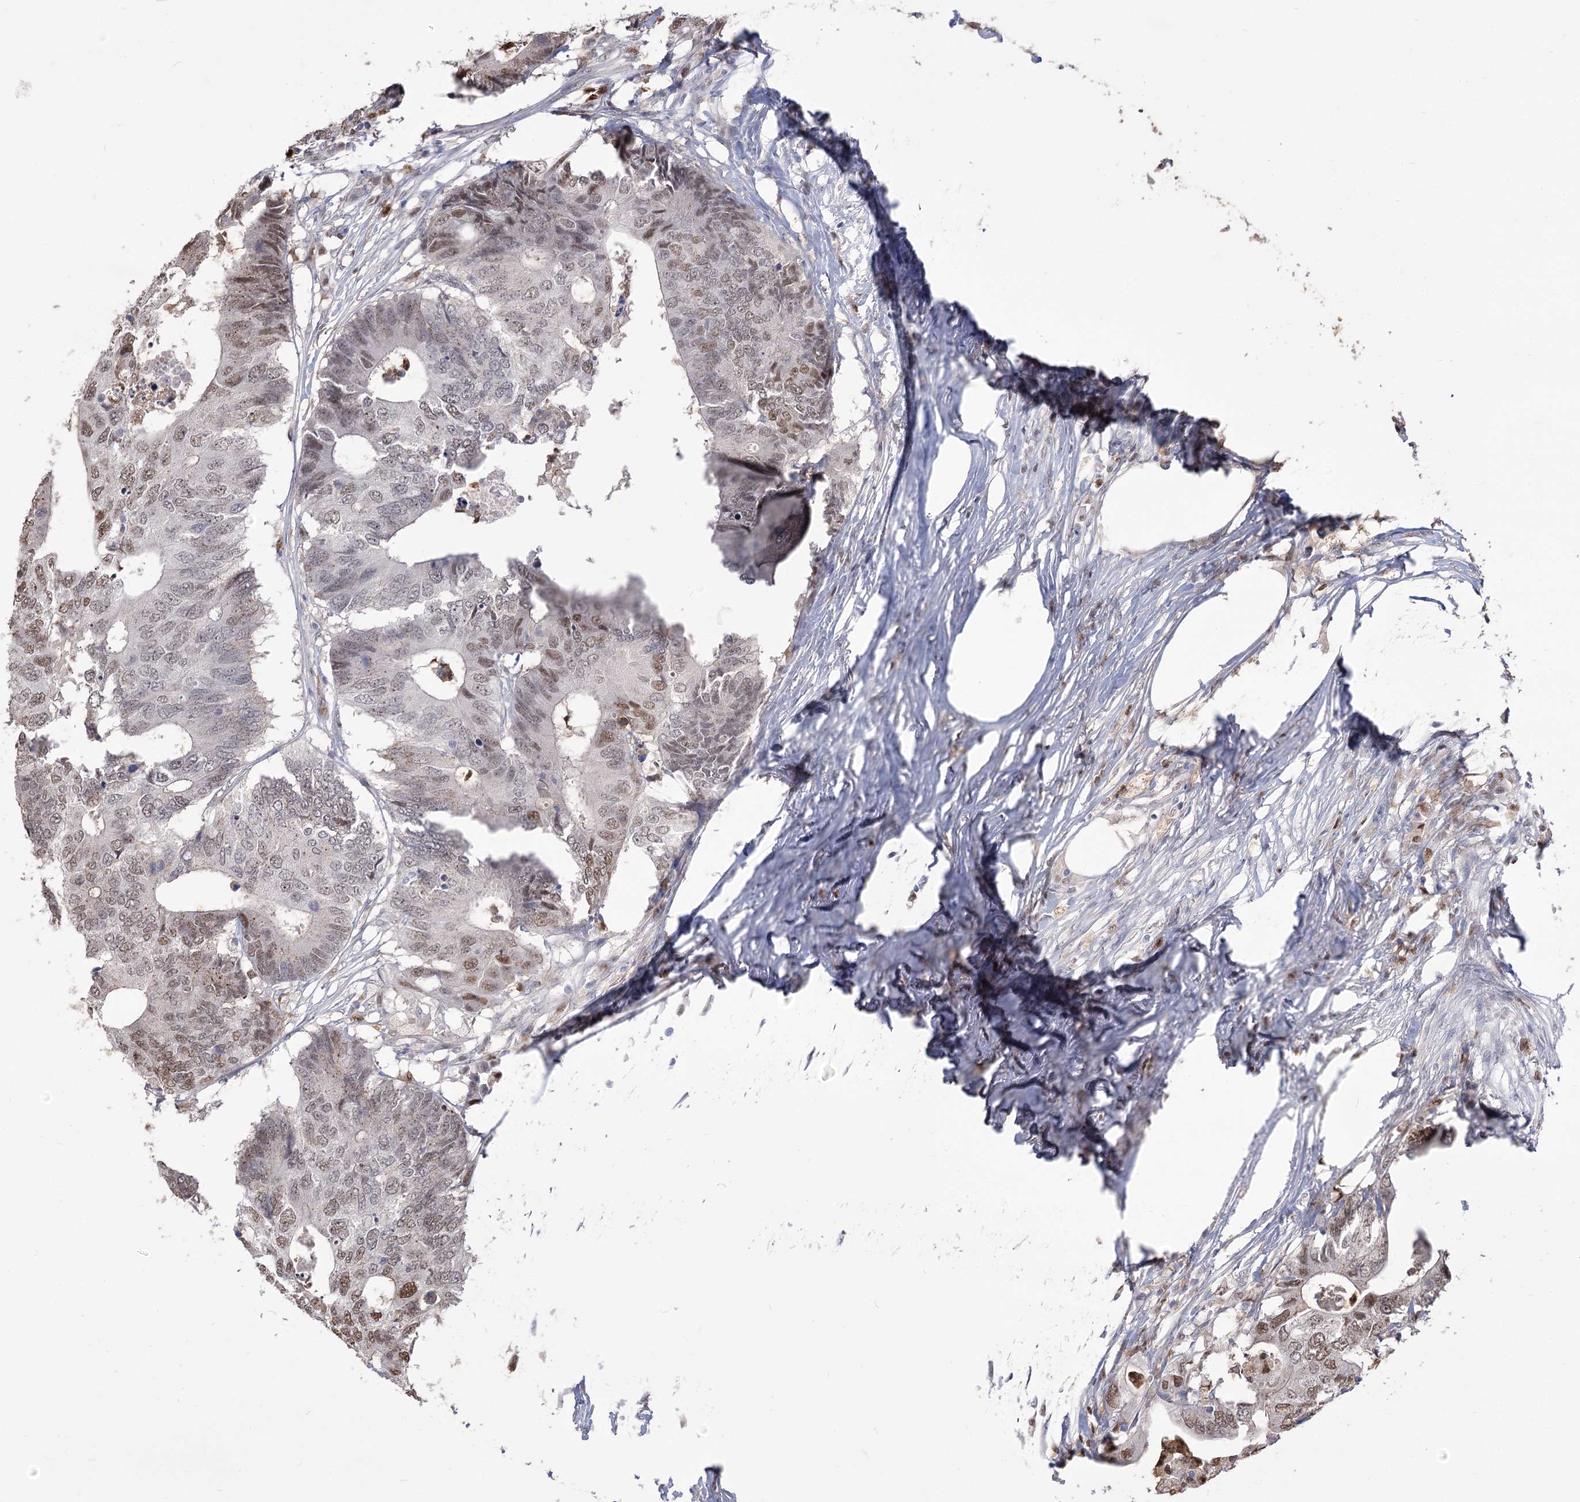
{"staining": {"intensity": "weak", "quantity": "25%-75%", "location": "nuclear"}, "tissue": "colorectal cancer", "cell_type": "Tumor cells", "image_type": "cancer", "snomed": [{"axis": "morphology", "description": "Adenocarcinoma, NOS"}, {"axis": "topography", "description": "Colon"}], "caption": "Colorectal cancer stained with IHC reveals weak nuclear expression in about 25%-75% of tumor cells.", "gene": "SIAE", "patient": {"sex": "male", "age": 71}}